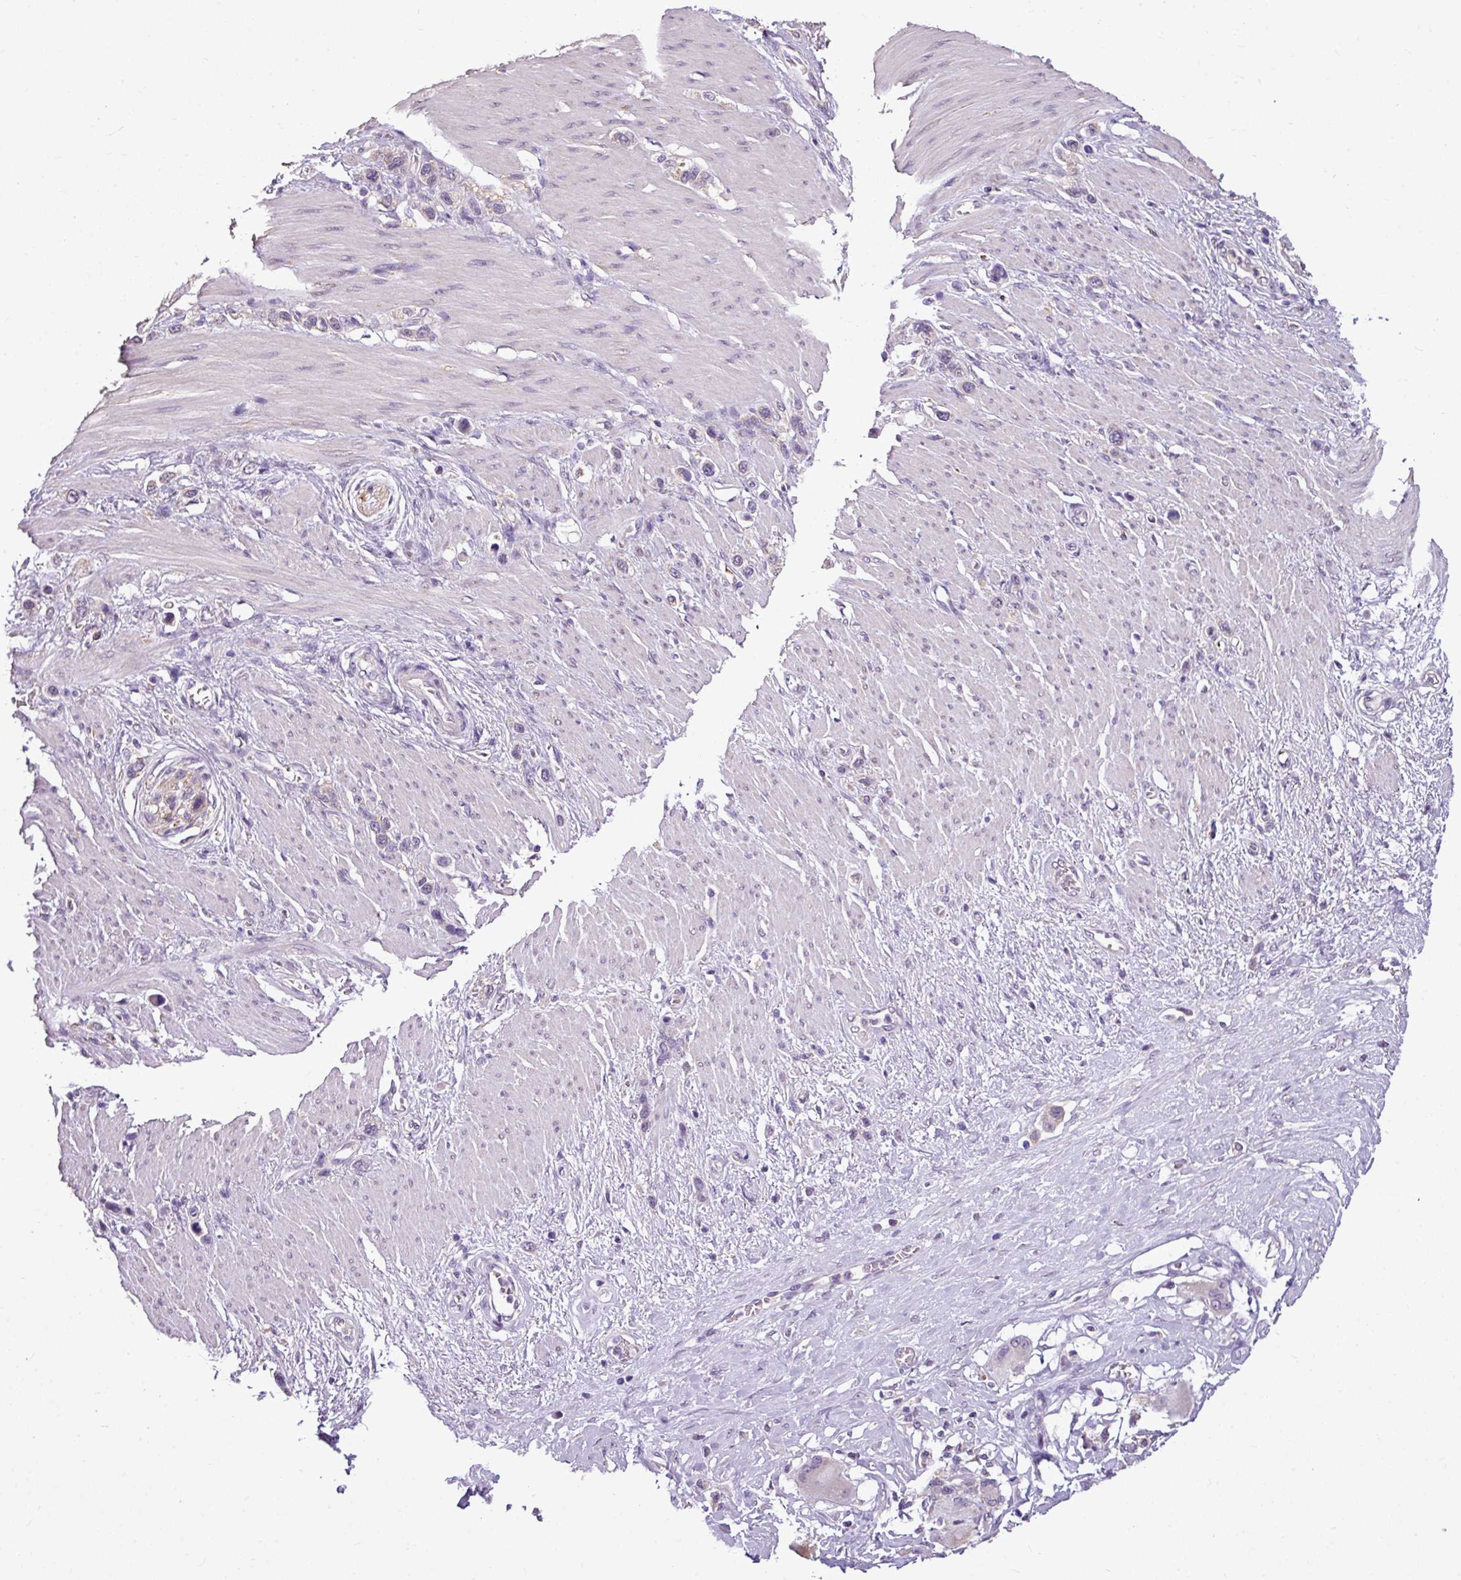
{"staining": {"intensity": "negative", "quantity": "none", "location": "none"}, "tissue": "stomach cancer", "cell_type": "Tumor cells", "image_type": "cancer", "snomed": [{"axis": "morphology", "description": "Adenocarcinoma, NOS"}, {"axis": "morphology", "description": "Adenocarcinoma, High grade"}, {"axis": "topography", "description": "Stomach, upper"}, {"axis": "topography", "description": "Stomach, lower"}], "caption": "Immunohistochemistry micrograph of neoplastic tissue: human adenocarcinoma (stomach) stained with DAB displays no significant protein positivity in tumor cells. The staining is performed using DAB brown chromogen with nuclei counter-stained in using hematoxylin.", "gene": "ALDH2", "patient": {"sex": "female", "age": 65}}